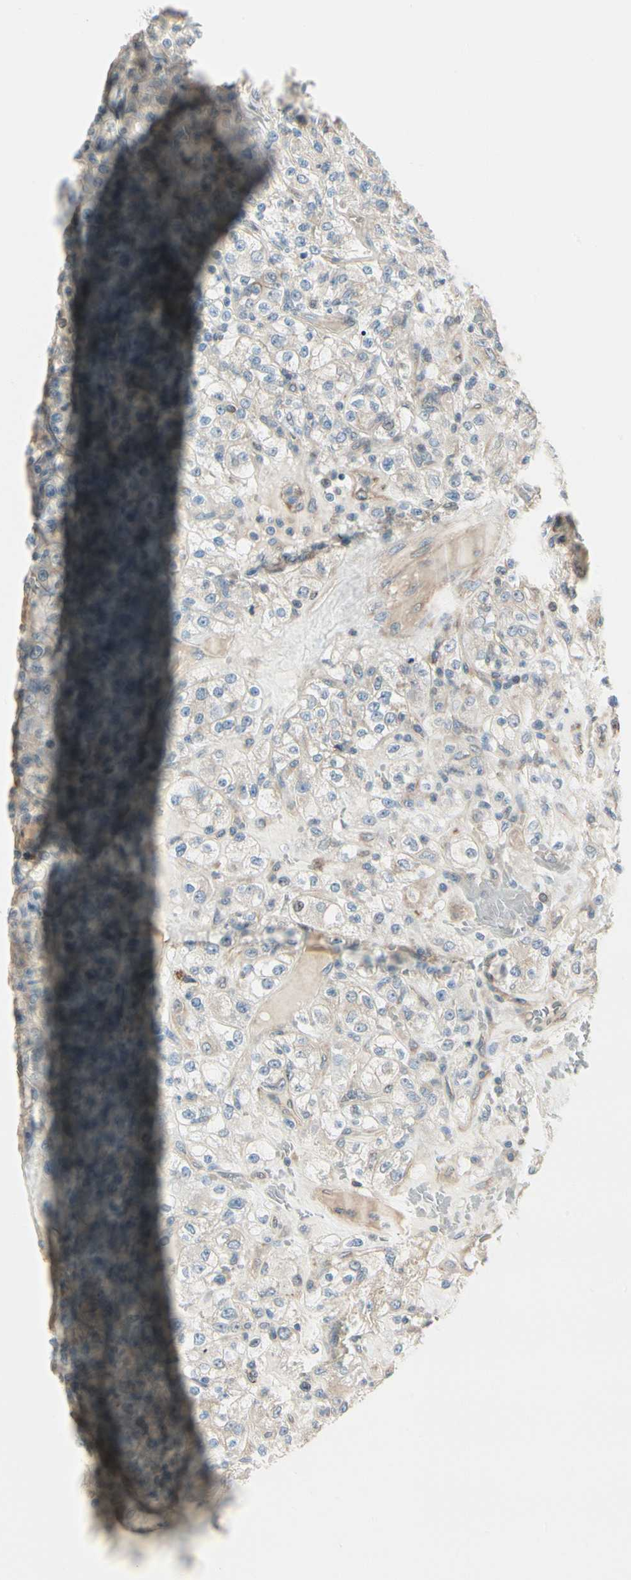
{"staining": {"intensity": "negative", "quantity": "none", "location": "none"}, "tissue": "renal cancer", "cell_type": "Tumor cells", "image_type": "cancer", "snomed": [{"axis": "morphology", "description": "Normal tissue, NOS"}, {"axis": "morphology", "description": "Adenocarcinoma, NOS"}, {"axis": "topography", "description": "Kidney"}], "caption": "DAB (3,3'-diaminobenzidine) immunohistochemical staining of human renal adenocarcinoma demonstrates no significant positivity in tumor cells.", "gene": "NUCB2", "patient": {"sex": "female", "age": 72}}